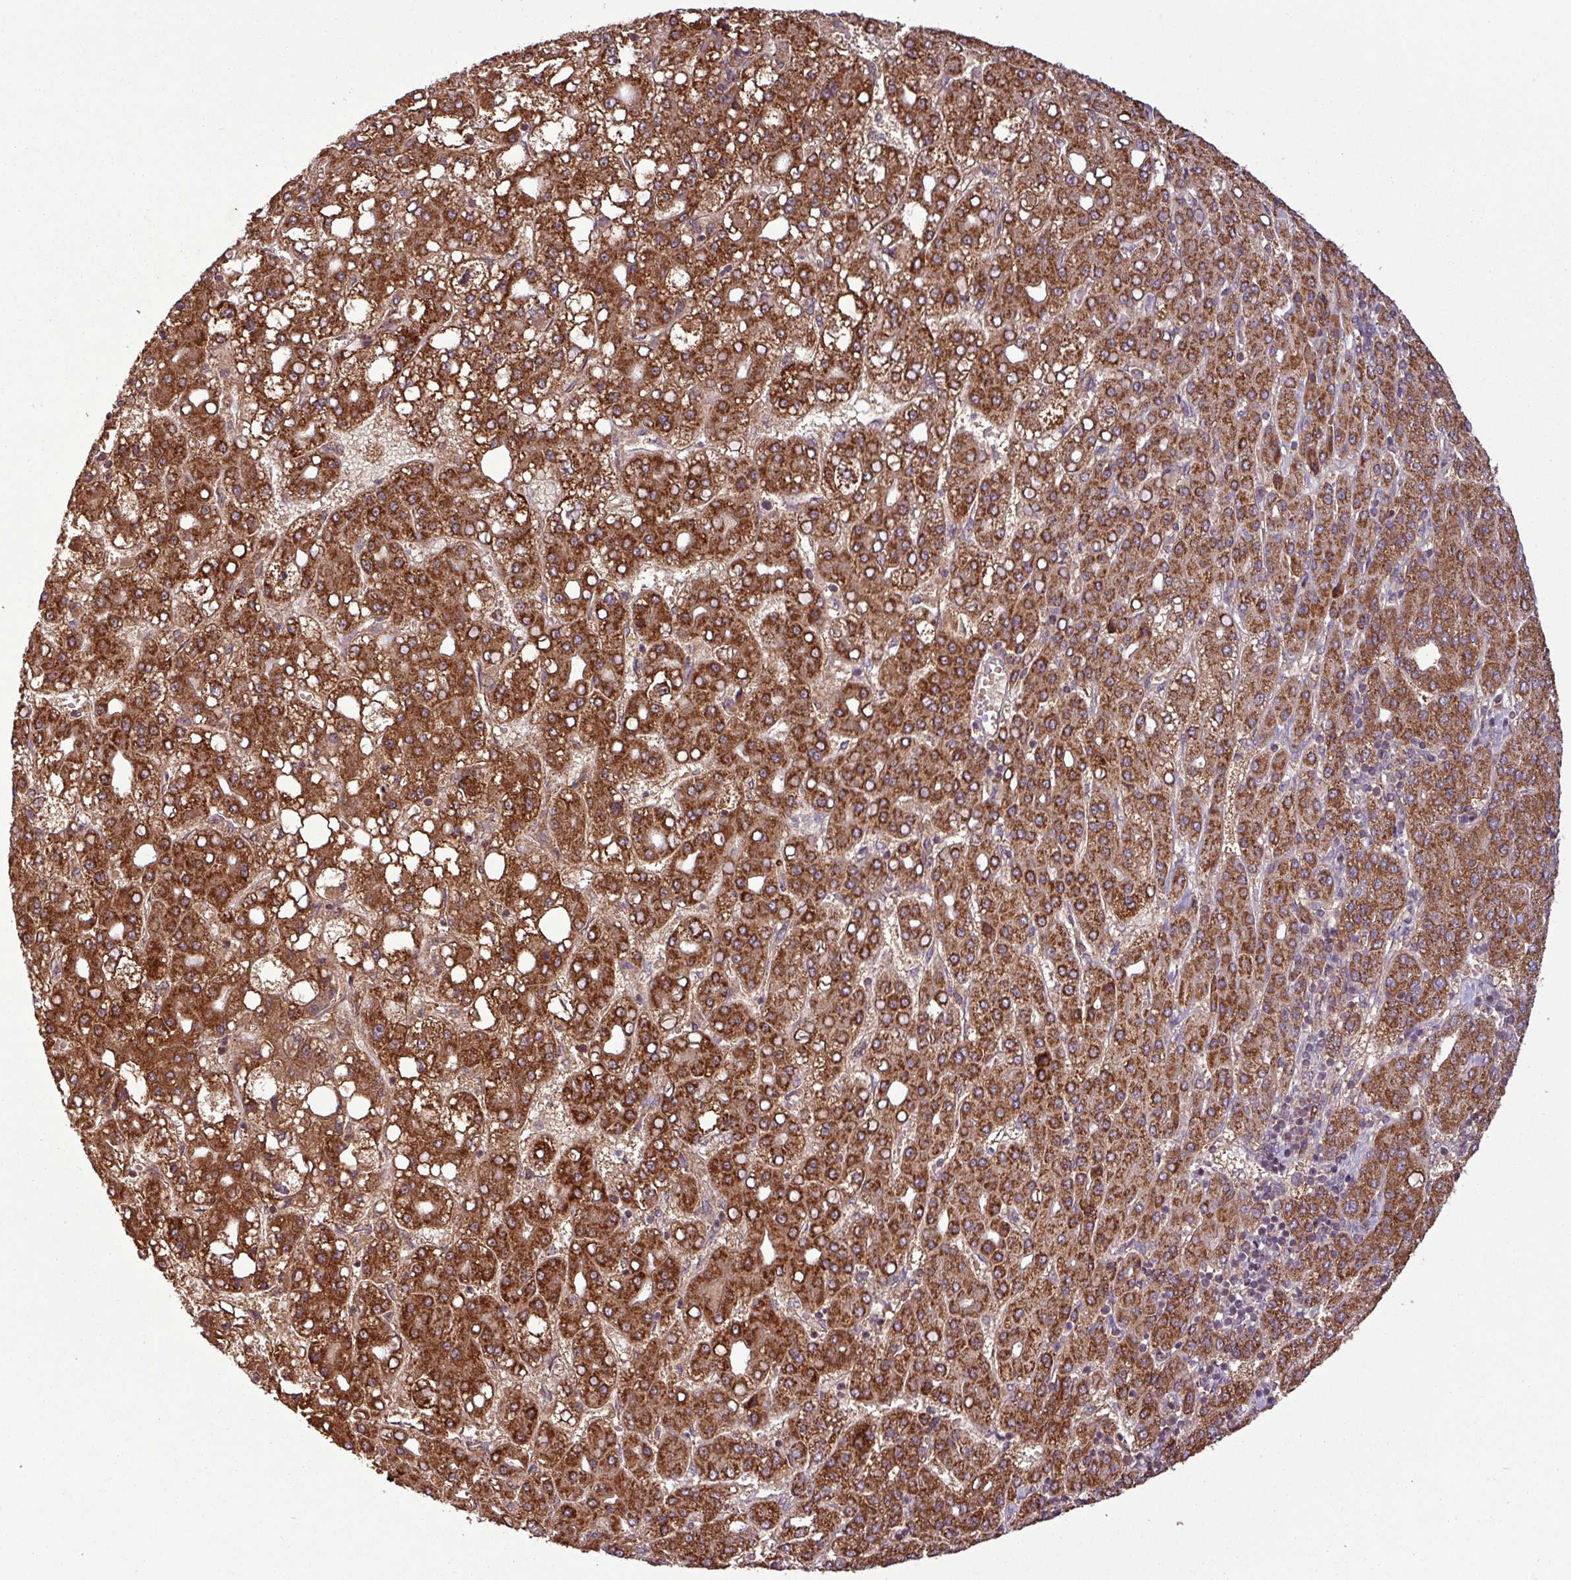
{"staining": {"intensity": "strong", "quantity": ">75%", "location": "cytoplasmic/membranous"}, "tissue": "liver cancer", "cell_type": "Tumor cells", "image_type": "cancer", "snomed": [{"axis": "morphology", "description": "Carcinoma, Hepatocellular, NOS"}, {"axis": "topography", "description": "Liver"}], "caption": "Protein expression analysis of liver cancer (hepatocellular carcinoma) displays strong cytoplasmic/membranous positivity in approximately >75% of tumor cells.", "gene": "MCTP2", "patient": {"sex": "male", "age": 65}}